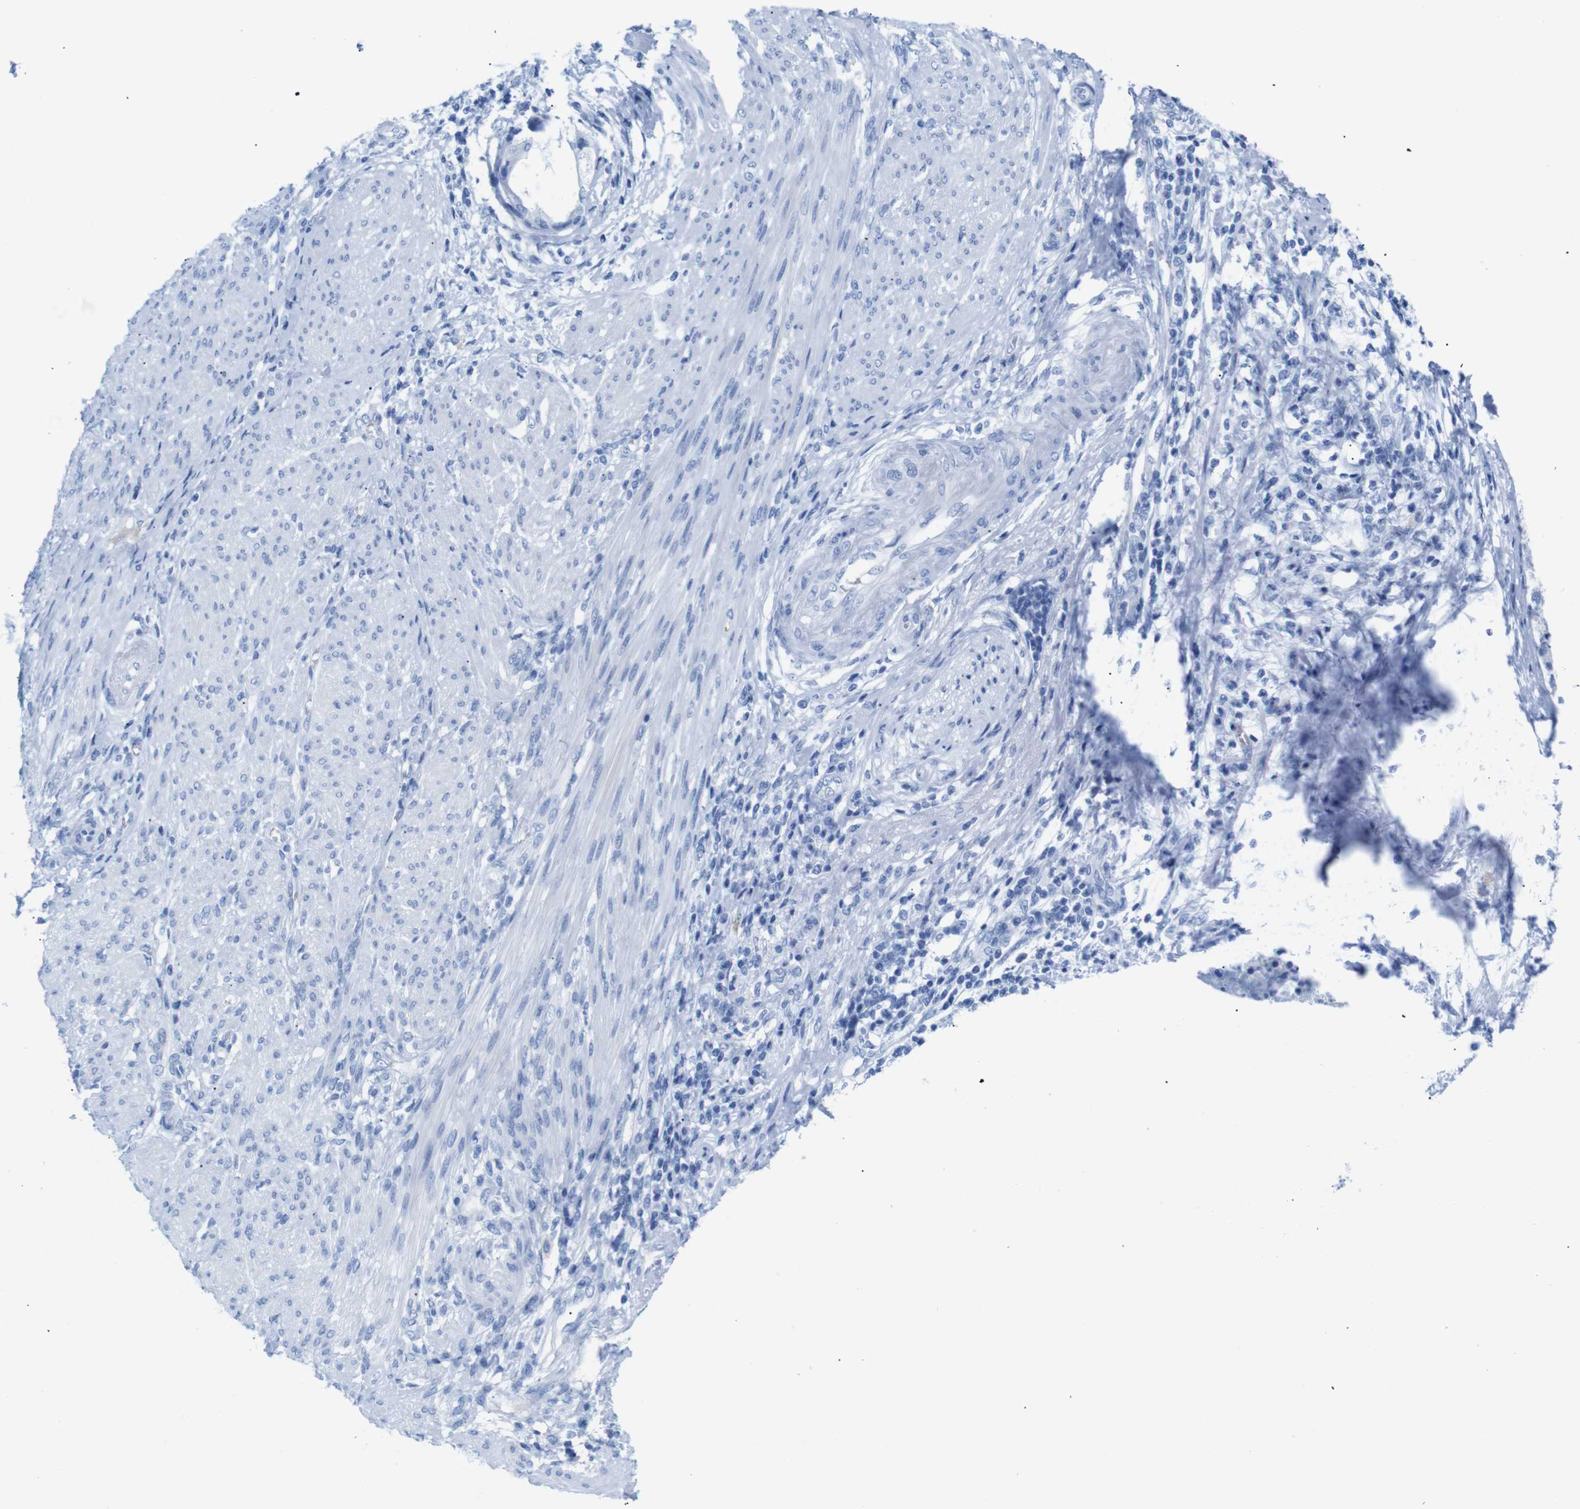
{"staining": {"intensity": "negative", "quantity": "none", "location": "none"}, "tissue": "endometrial cancer", "cell_type": "Tumor cells", "image_type": "cancer", "snomed": [{"axis": "morphology", "description": "Adenocarcinoma, NOS"}, {"axis": "topography", "description": "Endometrium"}], "caption": "Tumor cells show no significant positivity in adenocarcinoma (endometrial).", "gene": "ERVMER34-1", "patient": {"sex": "female", "age": 85}}